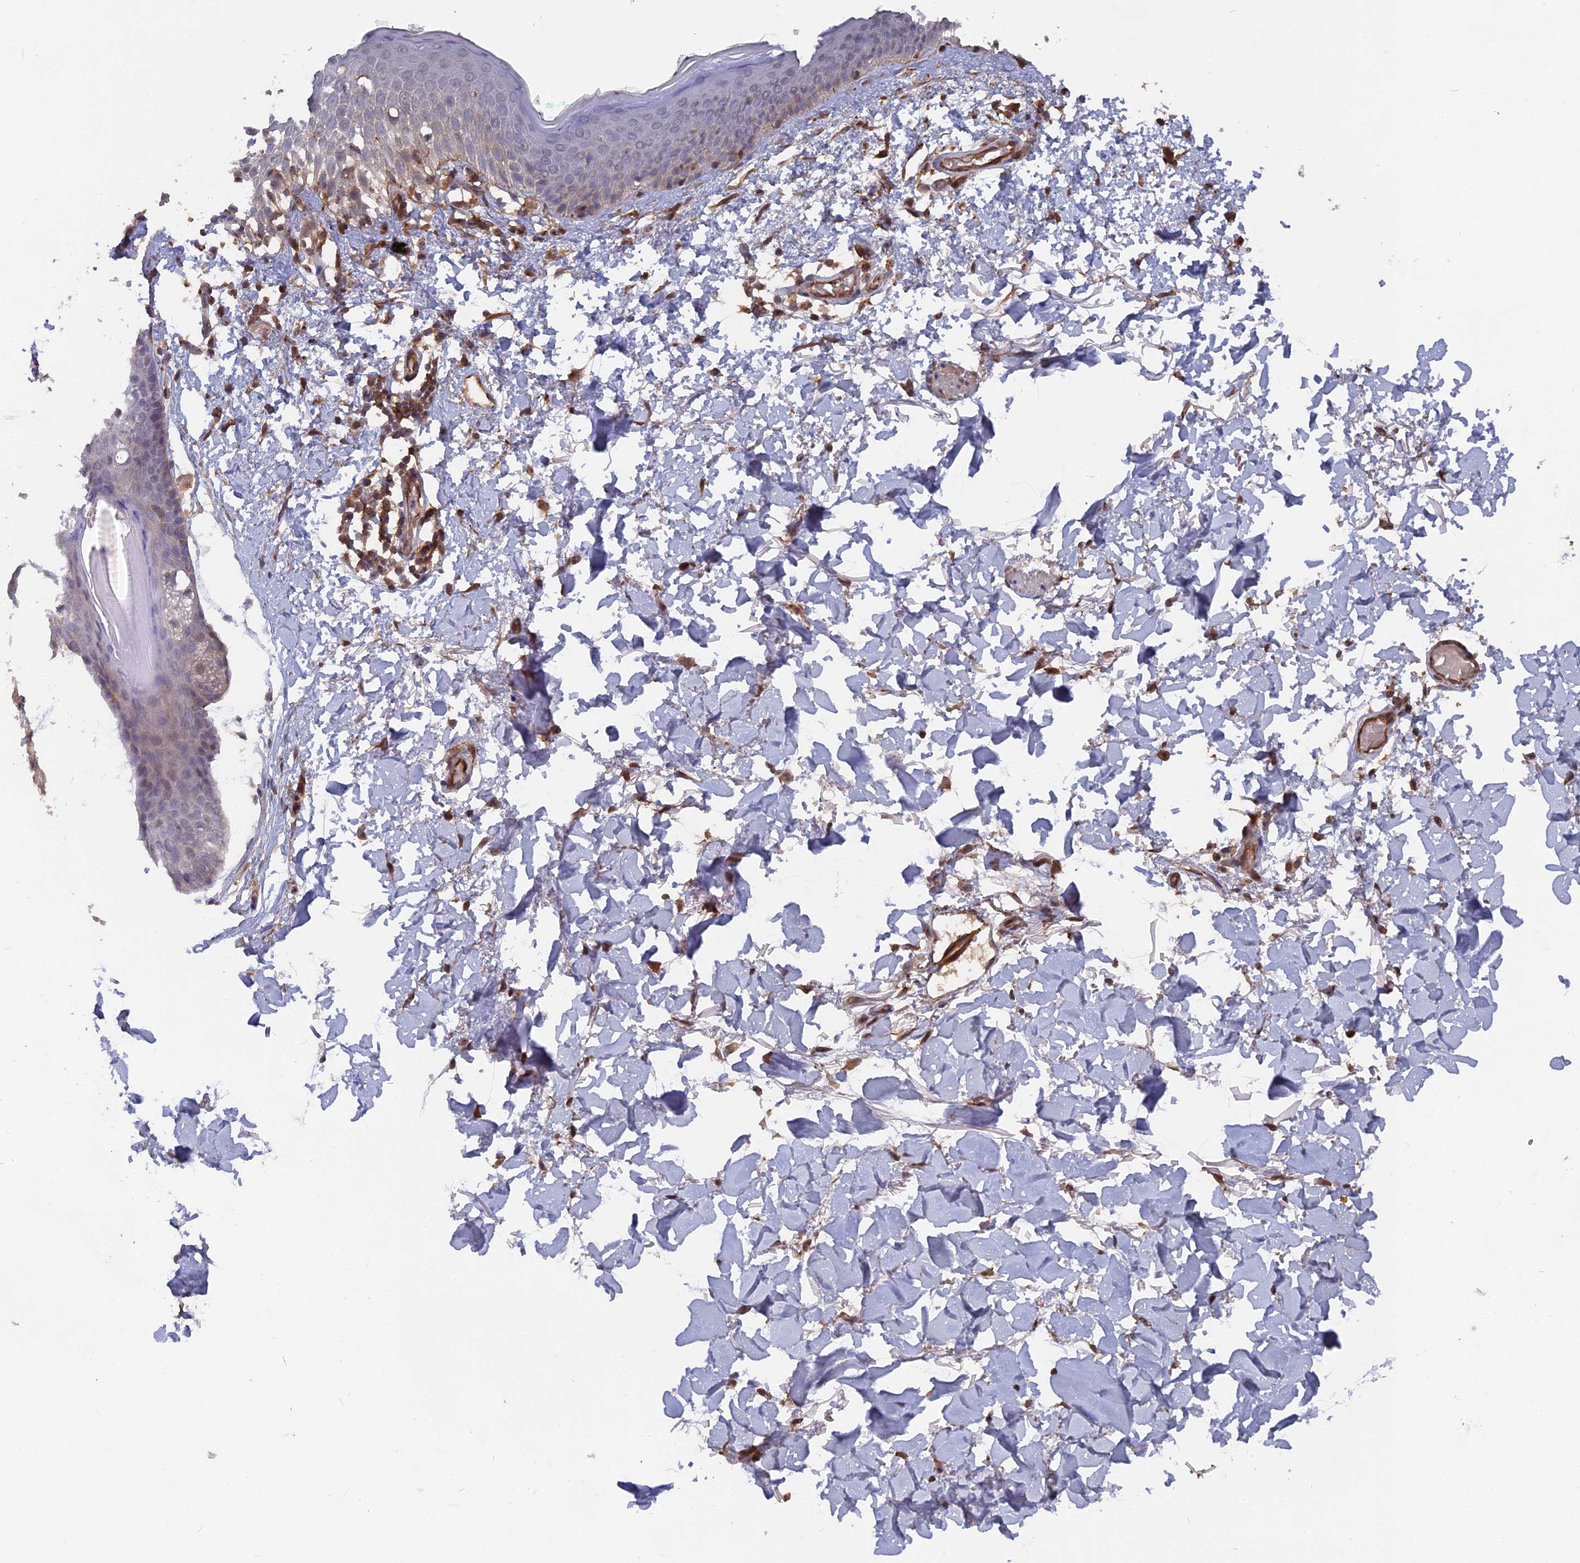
{"staining": {"intensity": "moderate", "quantity": ">75%", "location": "cytoplasmic/membranous"}, "tissue": "skin", "cell_type": "Fibroblasts", "image_type": "normal", "snomed": [{"axis": "morphology", "description": "Normal tissue, NOS"}, {"axis": "topography", "description": "Skin"}], "caption": "High-power microscopy captured an immunohistochemistry (IHC) micrograph of normal skin, revealing moderate cytoplasmic/membranous expression in about >75% of fibroblasts. (IHC, brightfield microscopy, high magnification).", "gene": "TELO2", "patient": {"sex": "male", "age": 62}}